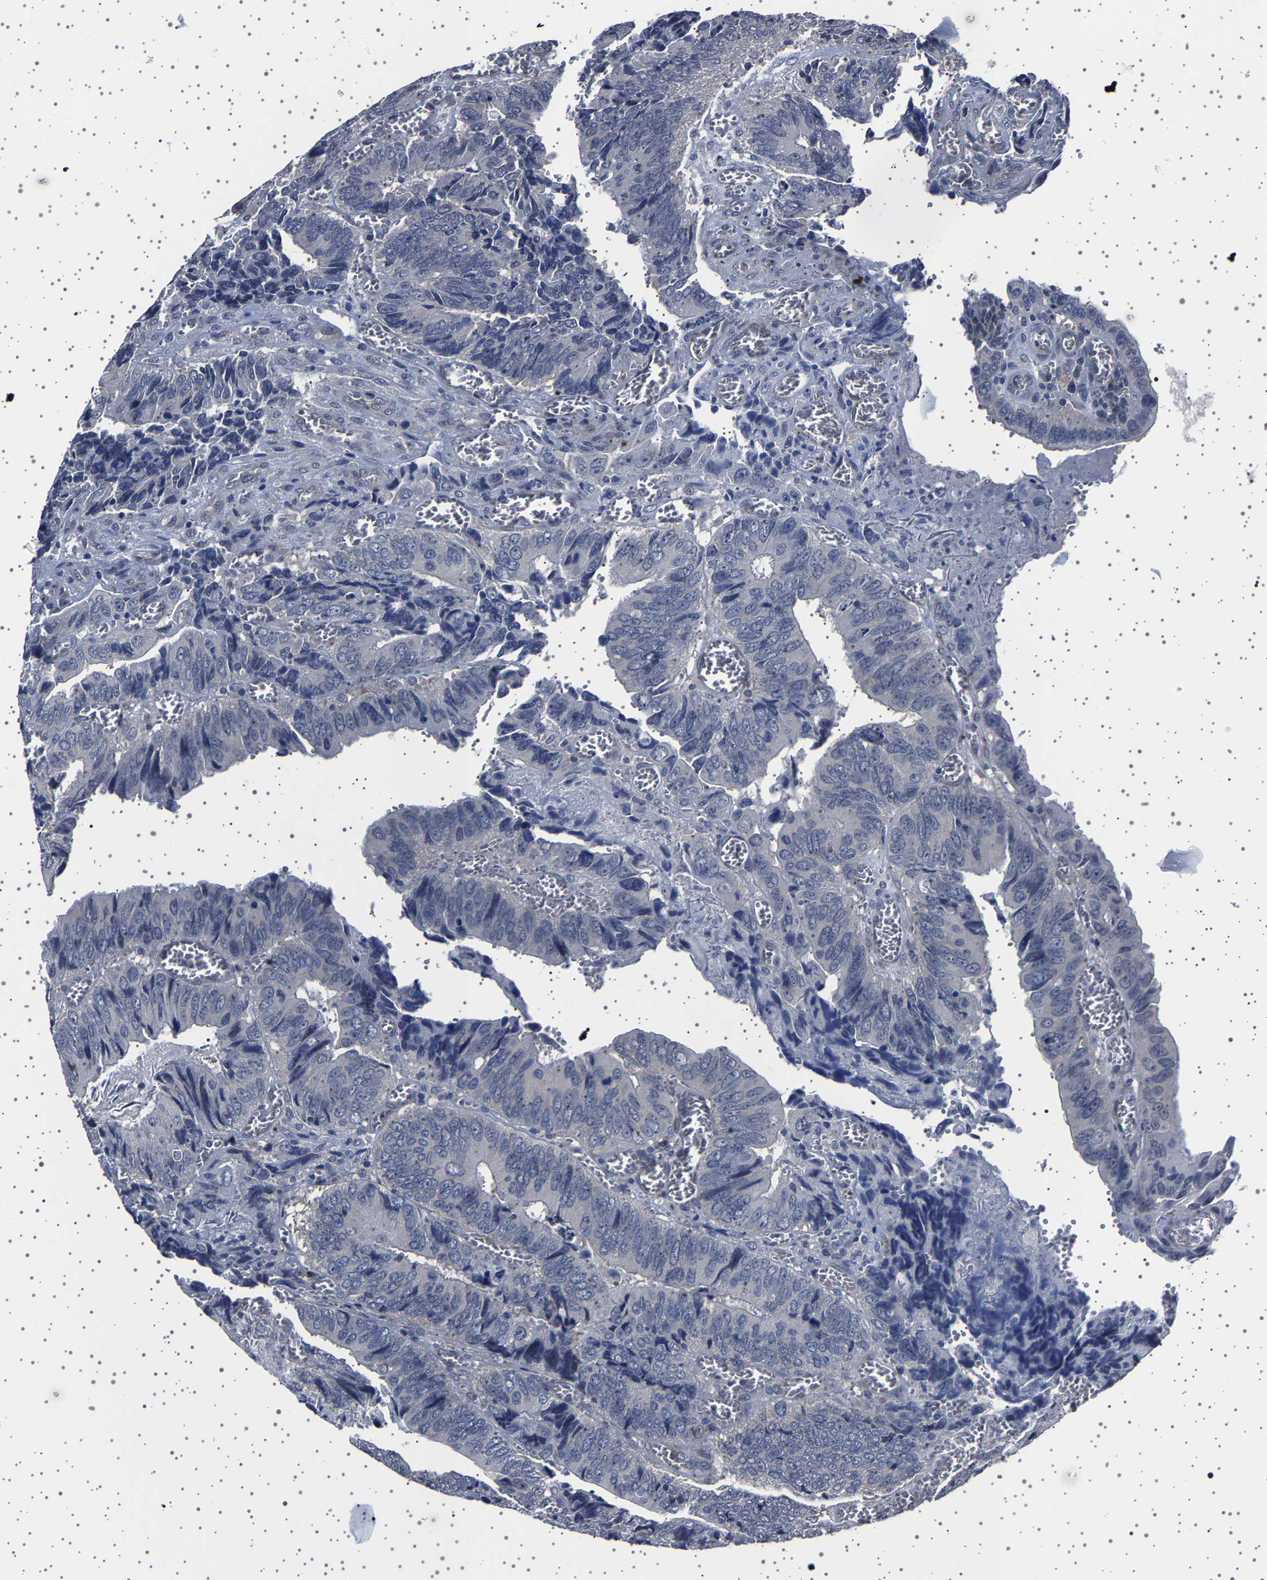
{"staining": {"intensity": "negative", "quantity": "none", "location": "none"}, "tissue": "colorectal cancer", "cell_type": "Tumor cells", "image_type": "cancer", "snomed": [{"axis": "morphology", "description": "Adenocarcinoma, NOS"}, {"axis": "topography", "description": "Colon"}], "caption": "An image of colorectal cancer stained for a protein exhibits no brown staining in tumor cells. Nuclei are stained in blue.", "gene": "IL10RB", "patient": {"sex": "male", "age": 72}}